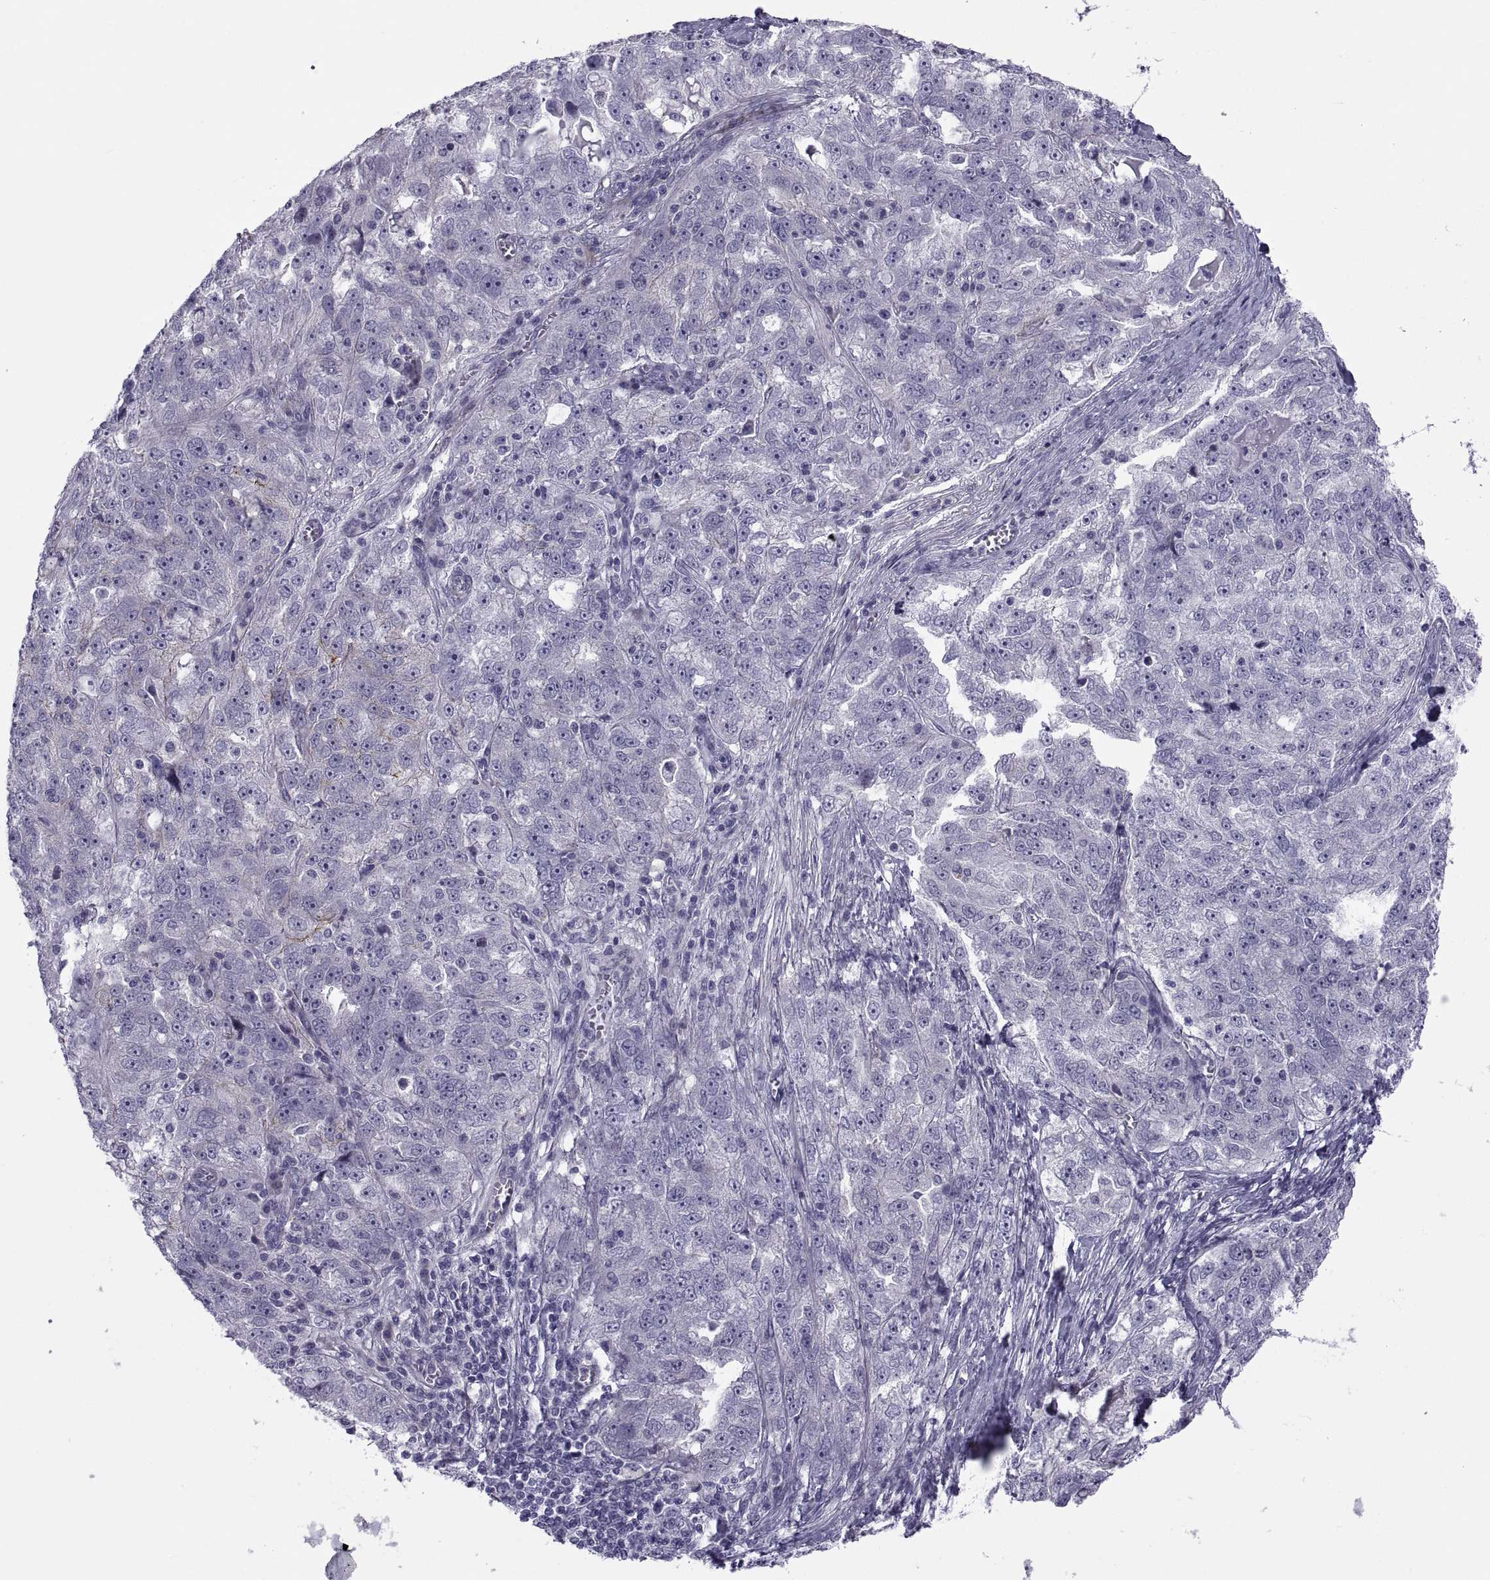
{"staining": {"intensity": "negative", "quantity": "none", "location": "none"}, "tissue": "ovarian cancer", "cell_type": "Tumor cells", "image_type": "cancer", "snomed": [{"axis": "morphology", "description": "Cystadenocarcinoma, serous, NOS"}, {"axis": "topography", "description": "Ovary"}], "caption": "This is an IHC histopathology image of serous cystadenocarcinoma (ovarian). There is no expression in tumor cells.", "gene": "TMEM158", "patient": {"sex": "female", "age": 51}}